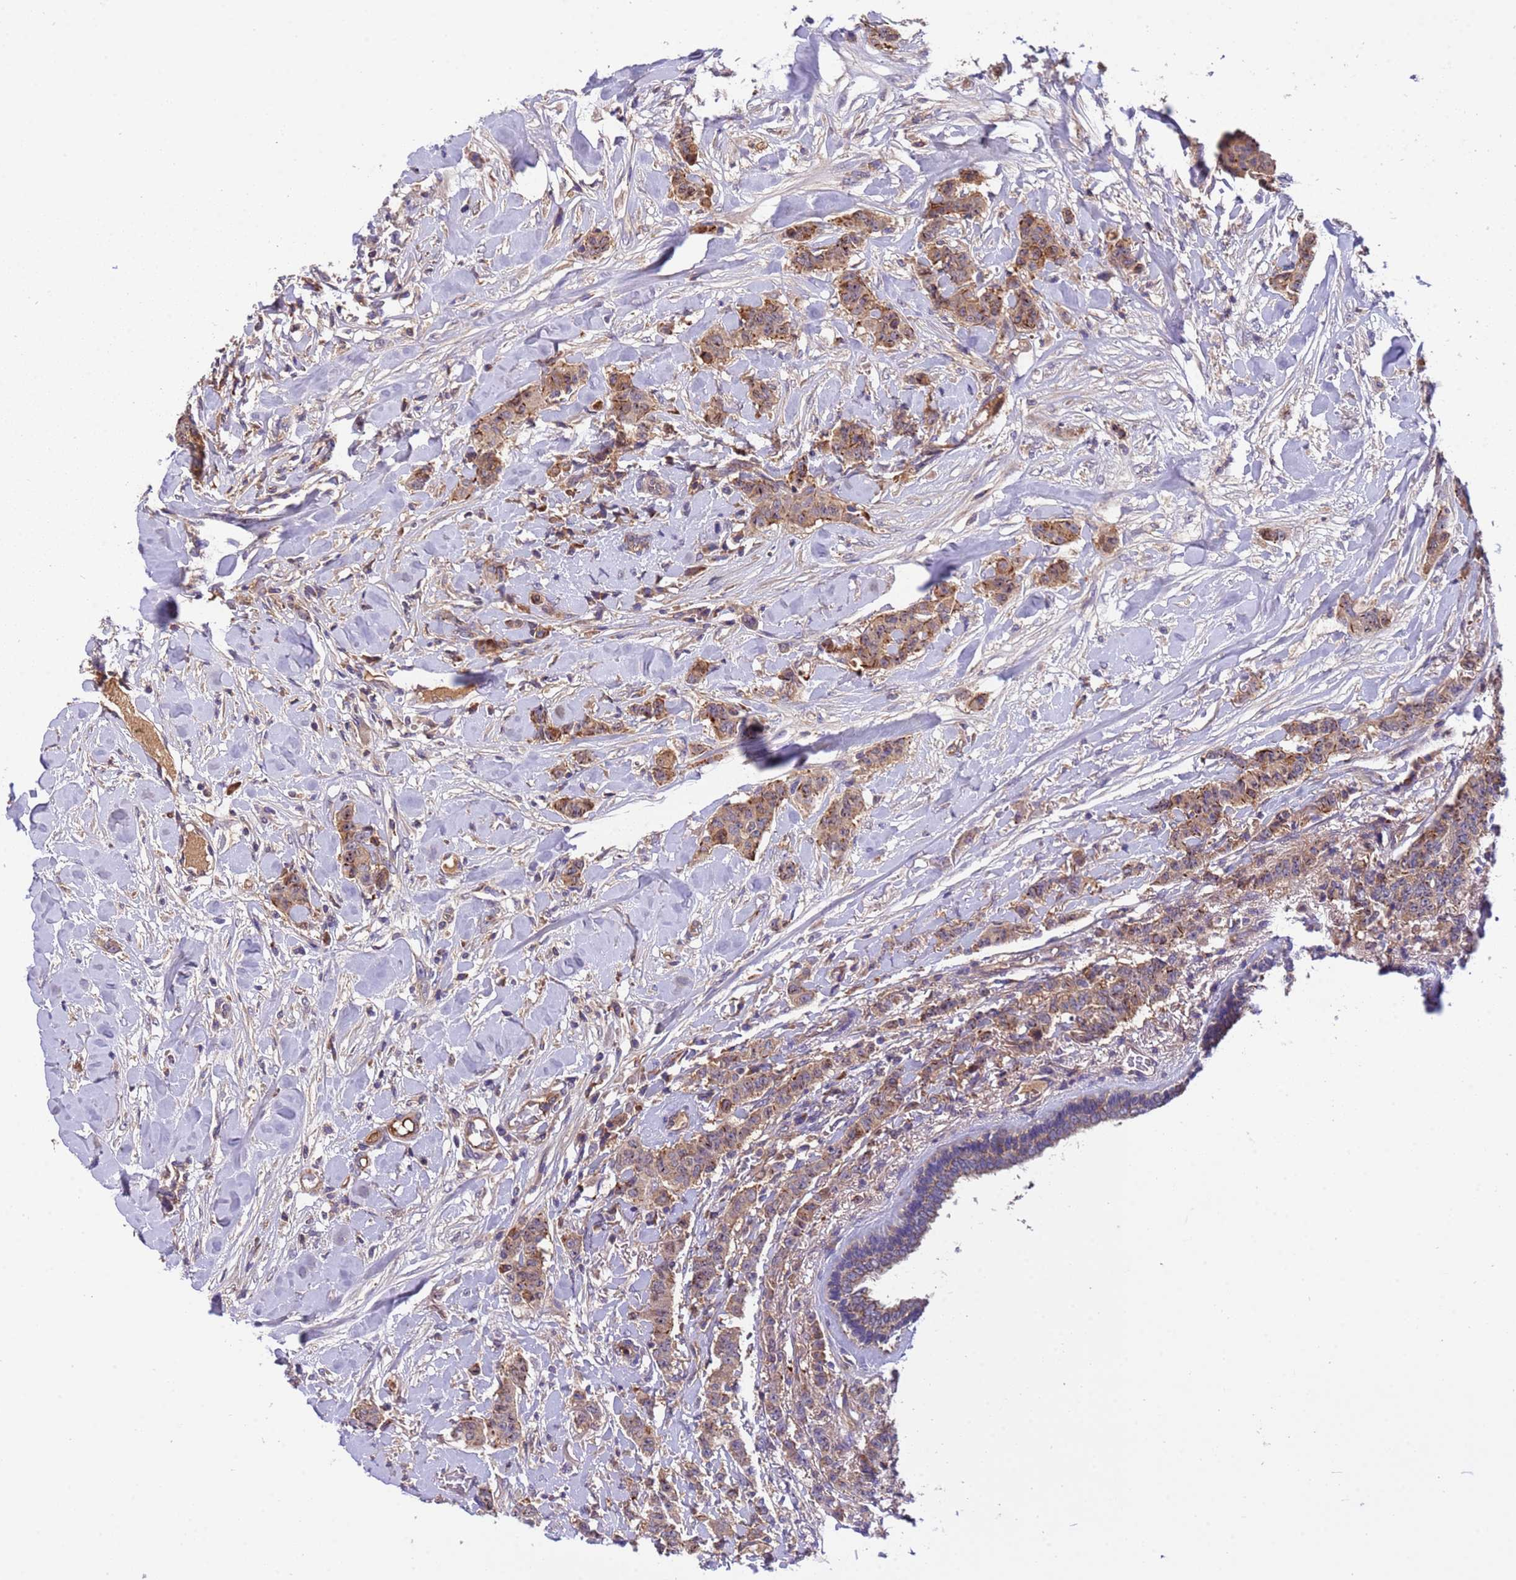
{"staining": {"intensity": "moderate", "quantity": ">75%", "location": "cytoplasmic/membranous"}, "tissue": "breast cancer", "cell_type": "Tumor cells", "image_type": "cancer", "snomed": [{"axis": "morphology", "description": "Duct carcinoma"}, {"axis": "topography", "description": "Breast"}], "caption": "An image showing moderate cytoplasmic/membranous positivity in about >75% of tumor cells in breast invasive ductal carcinoma, as visualized by brown immunohistochemical staining.", "gene": "PARP16", "patient": {"sex": "female", "age": 40}}